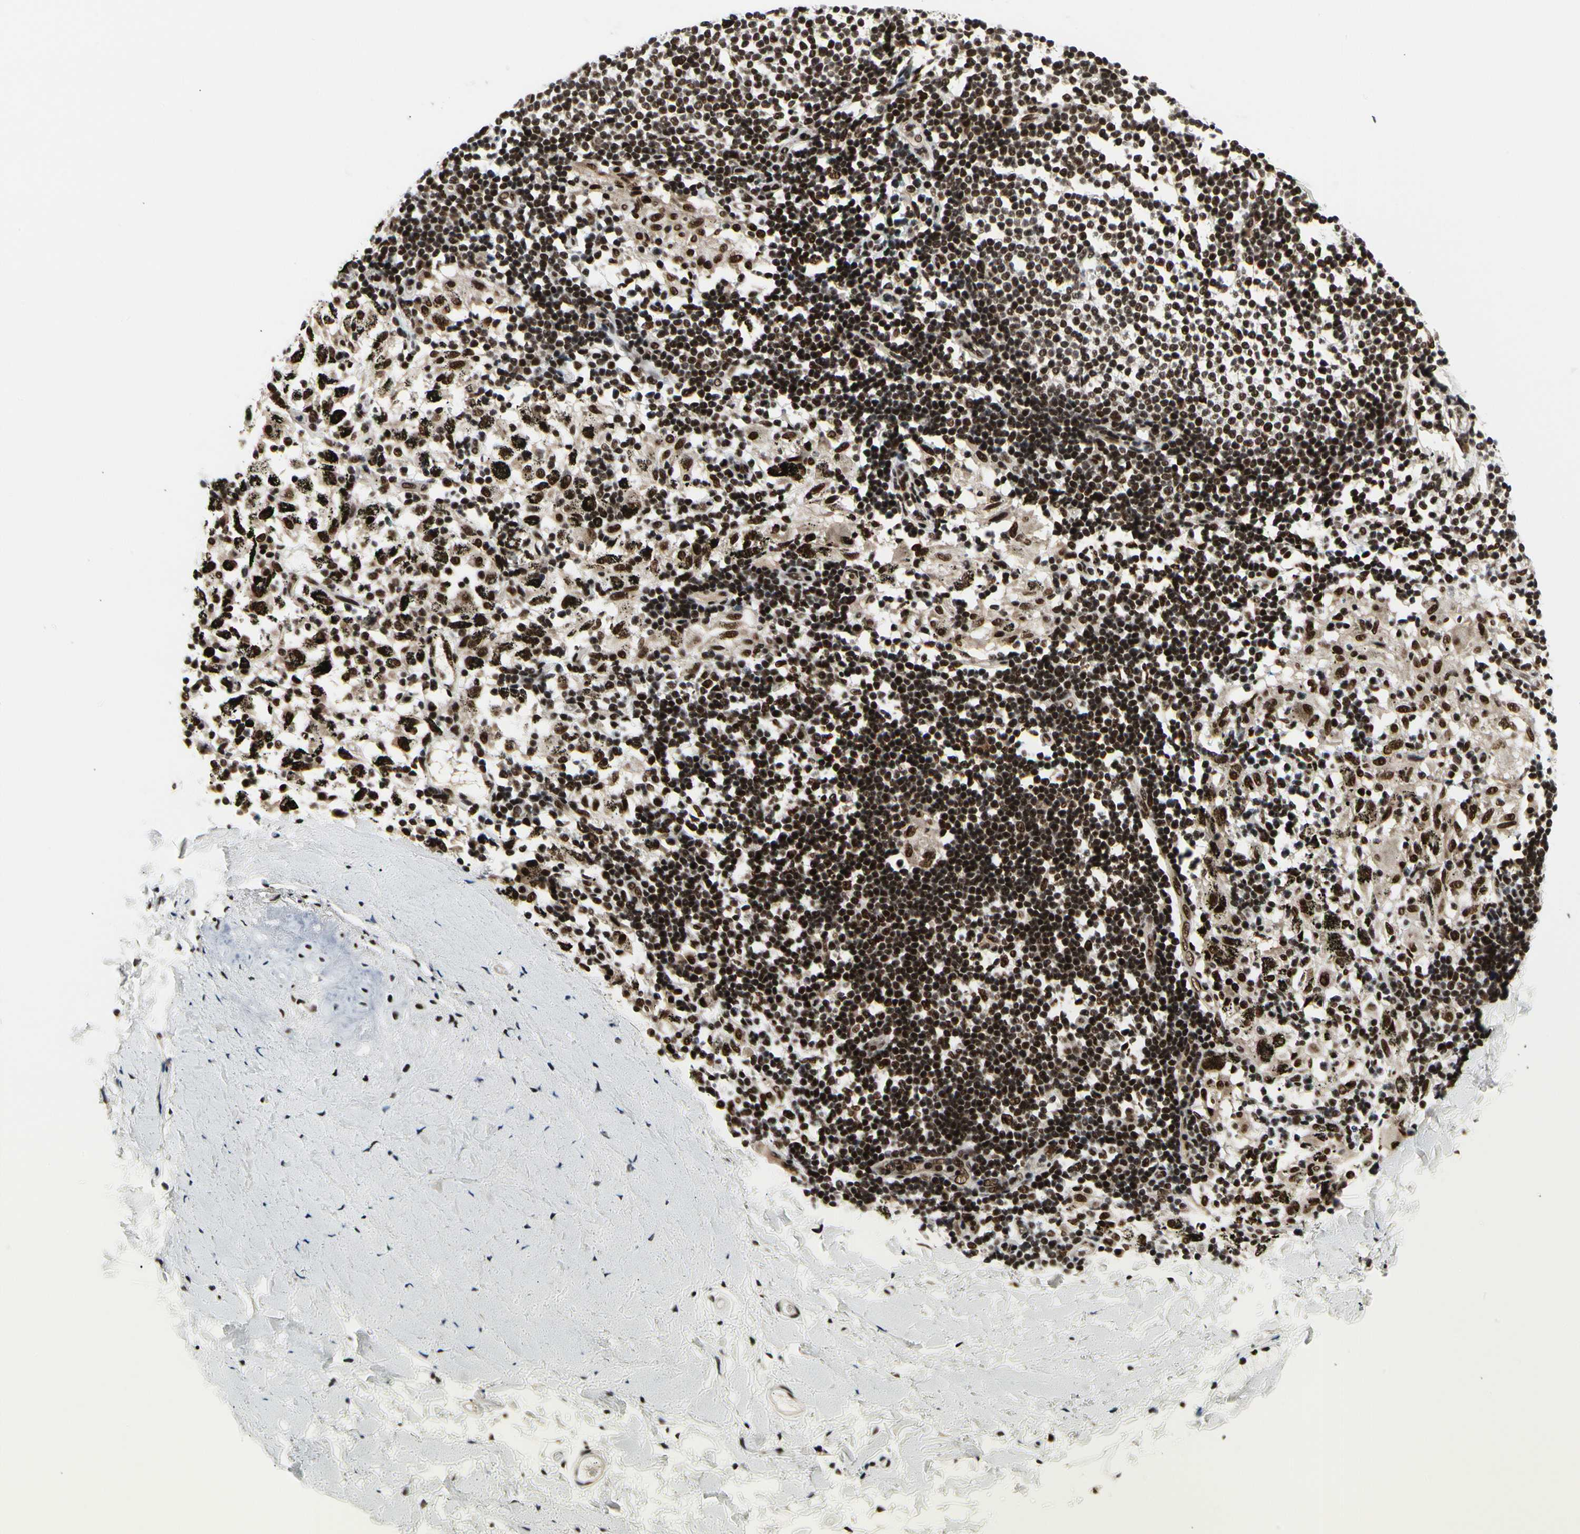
{"staining": {"intensity": "moderate", "quantity": ">75%", "location": "nuclear"}, "tissue": "adipose tissue", "cell_type": "Adipocytes", "image_type": "normal", "snomed": [{"axis": "morphology", "description": "Normal tissue, NOS"}, {"axis": "topography", "description": "Cartilage tissue"}, {"axis": "topography", "description": "Bronchus"}], "caption": "Immunohistochemistry micrograph of benign adipose tissue: adipose tissue stained using immunohistochemistry (IHC) reveals medium levels of moderate protein expression localized specifically in the nuclear of adipocytes, appearing as a nuclear brown color.", "gene": "SRSF11", "patient": {"sex": "female", "age": 73}}